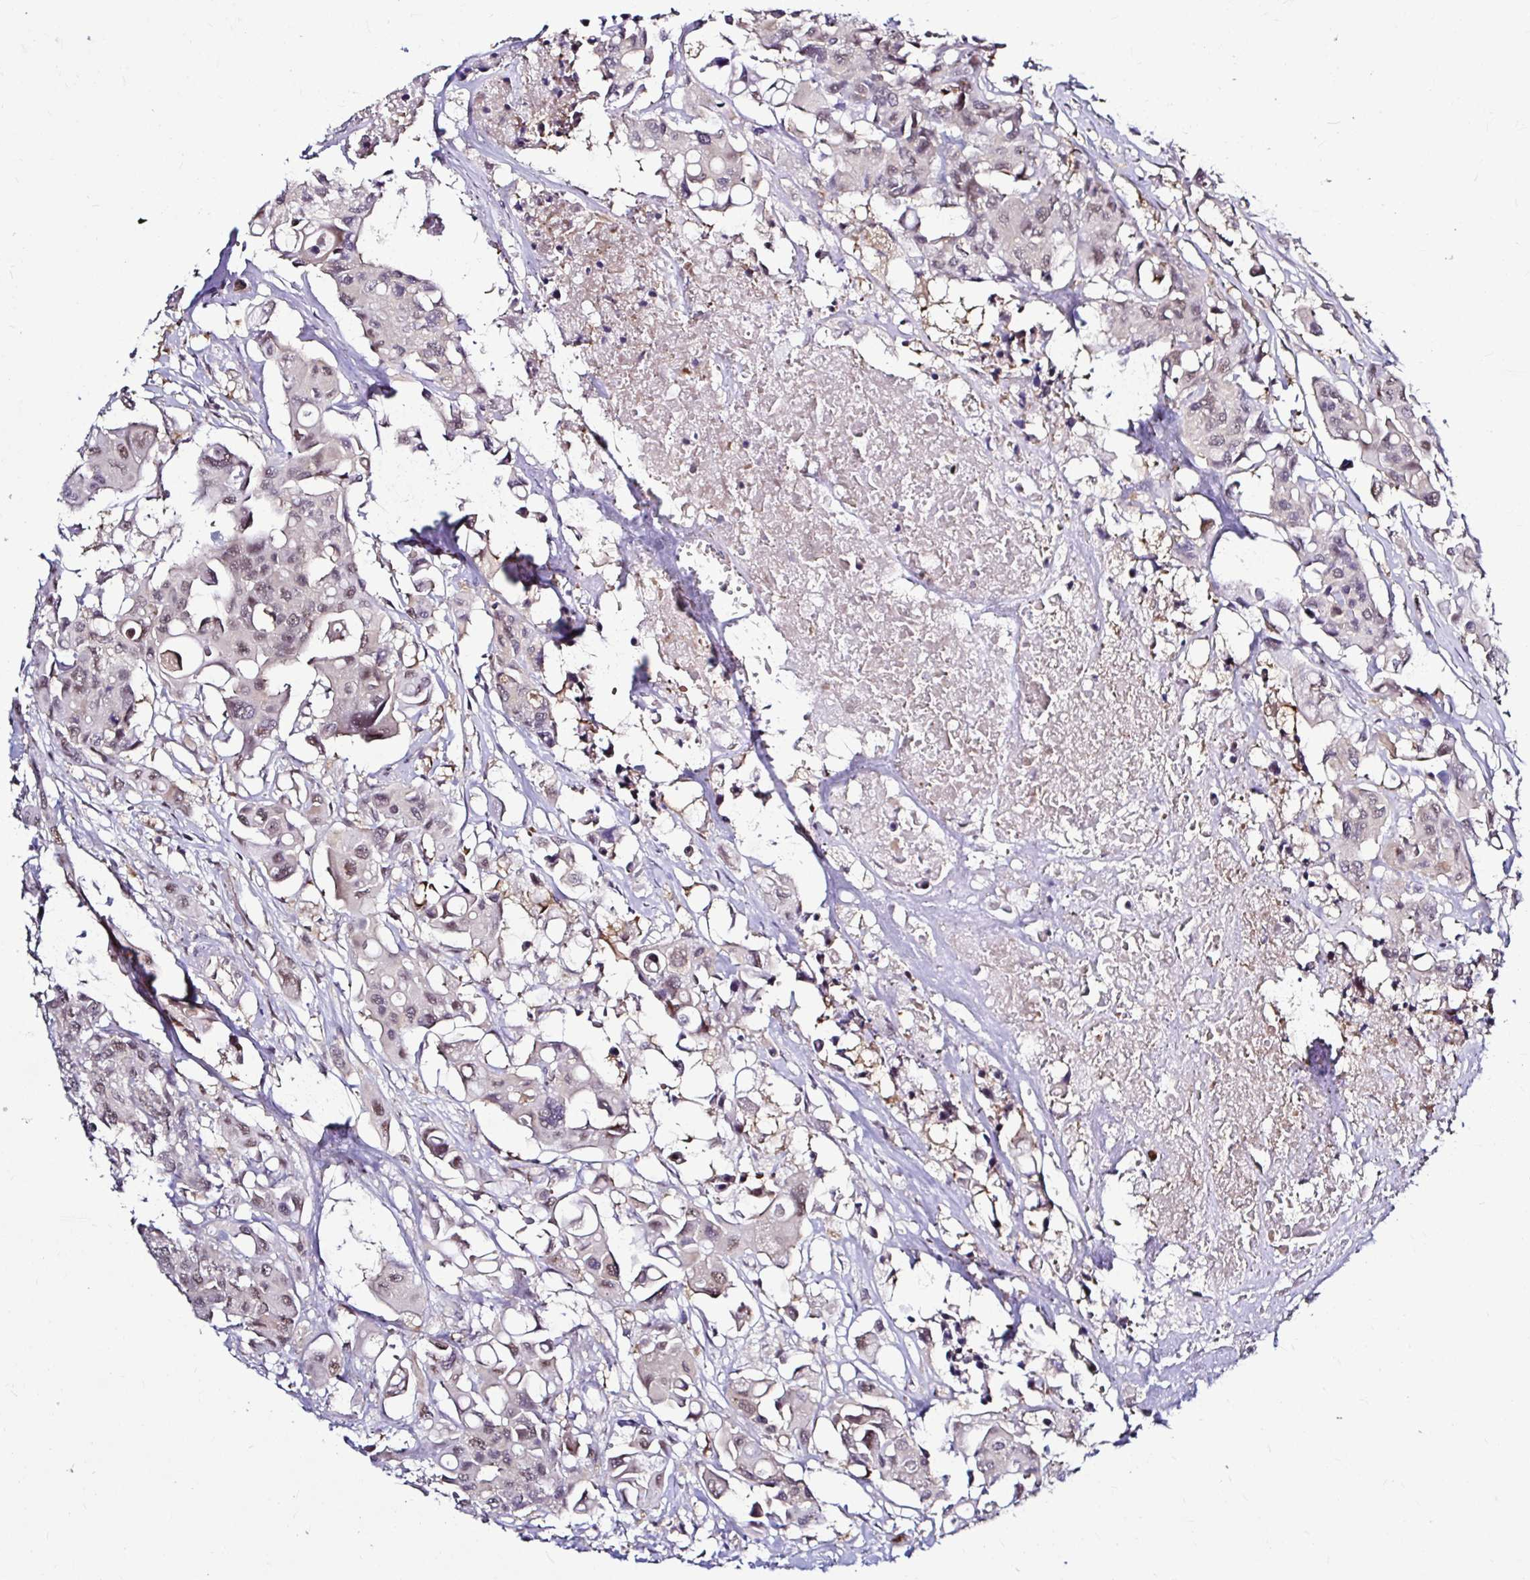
{"staining": {"intensity": "weak", "quantity": ">75%", "location": "nuclear"}, "tissue": "colorectal cancer", "cell_type": "Tumor cells", "image_type": "cancer", "snomed": [{"axis": "morphology", "description": "Adenocarcinoma, NOS"}, {"axis": "topography", "description": "Colon"}], "caption": "Protein staining of colorectal cancer tissue exhibits weak nuclear staining in about >75% of tumor cells.", "gene": "PSMD3", "patient": {"sex": "male", "age": 77}}